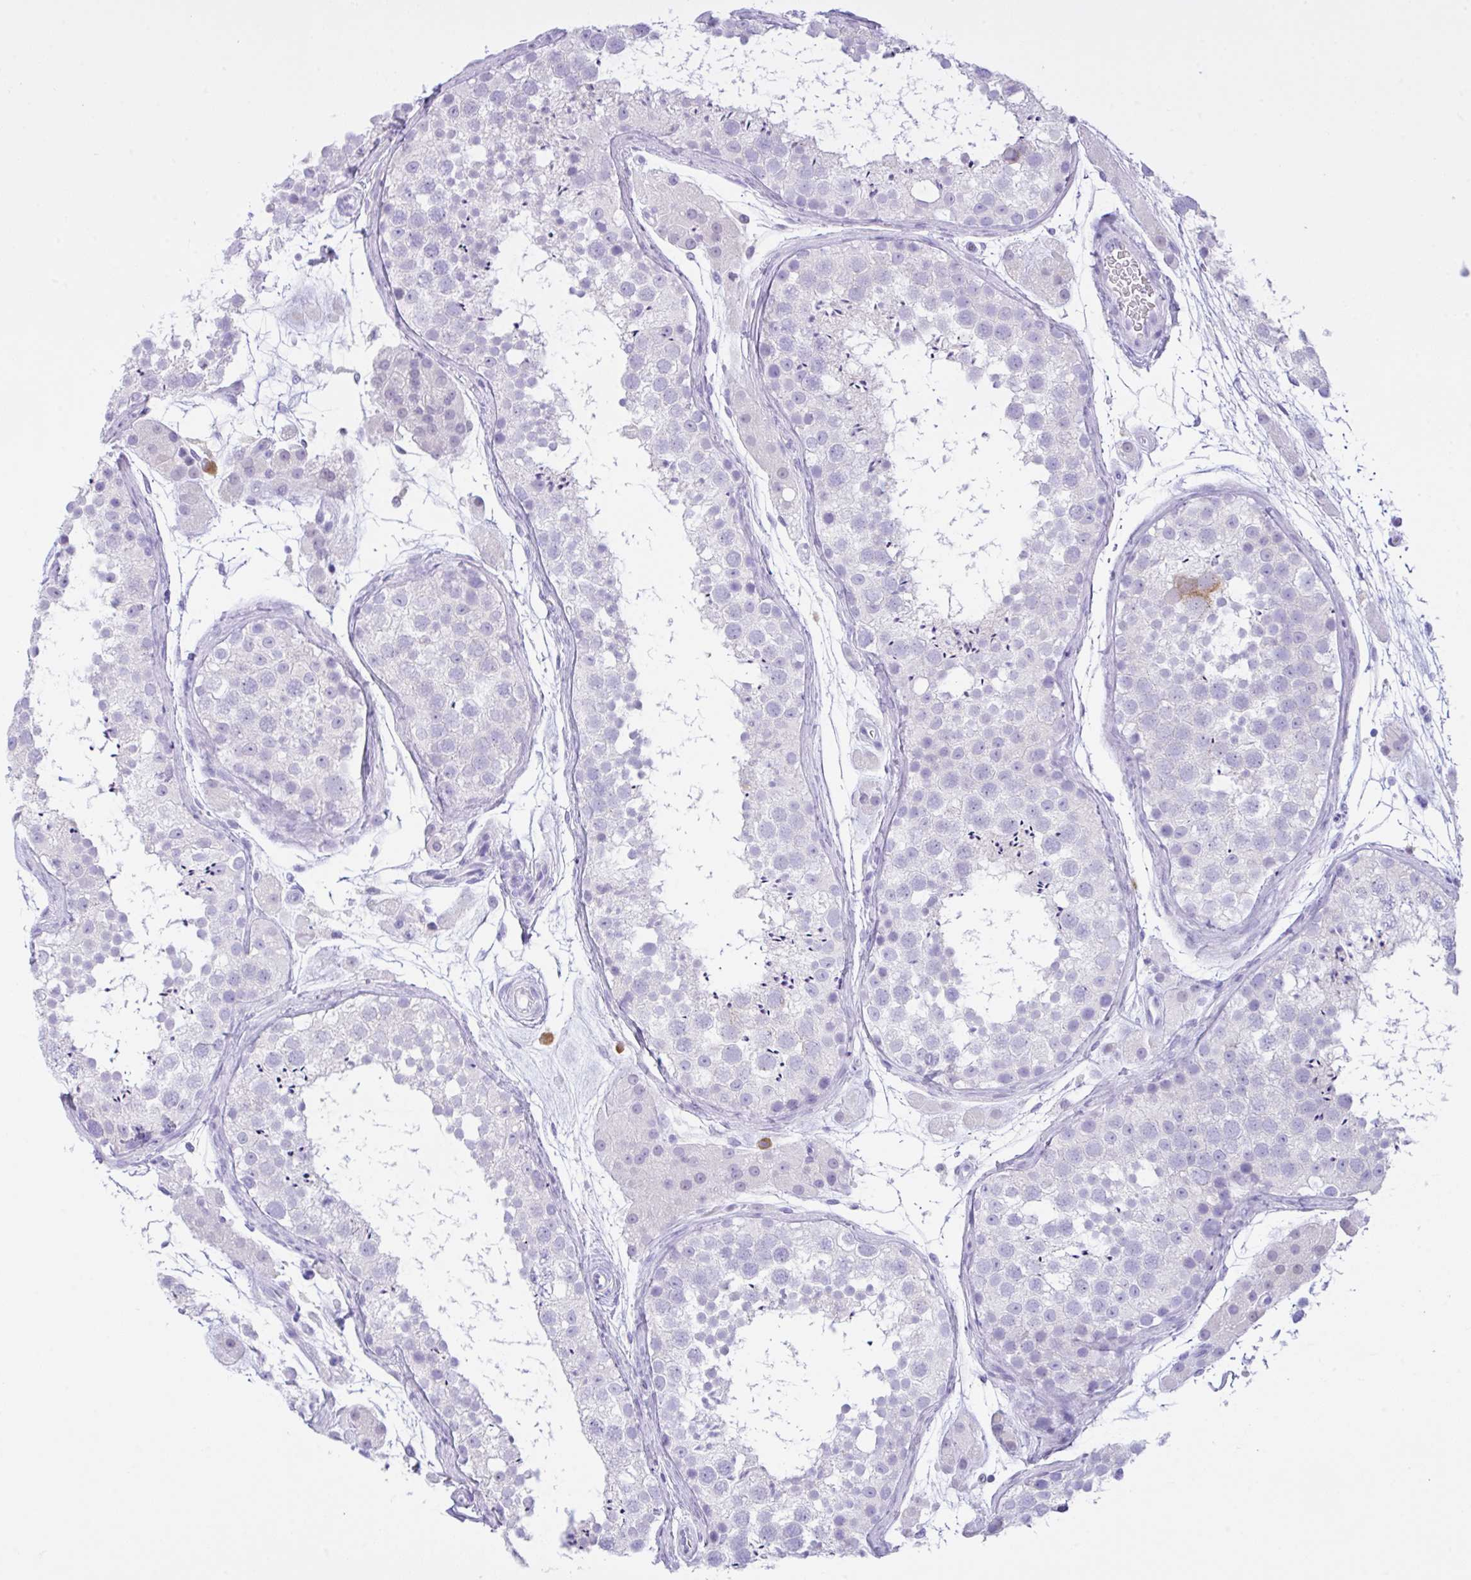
{"staining": {"intensity": "negative", "quantity": "none", "location": "none"}, "tissue": "testis", "cell_type": "Cells in seminiferous ducts", "image_type": "normal", "snomed": [{"axis": "morphology", "description": "Normal tissue, NOS"}, {"axis": "topography", "description": "Testis"}], "caption": "IHC image of unremarkable human testis stained for a protein (brown), which exhibits no expression in cells in seminiferous ducts. (Brightfield microscopy of DAB (3,3'-diaminobenzidine) IHC at high magnification).", "gene": "NCF1", "patient": {"sex": "male", "age": 41}}